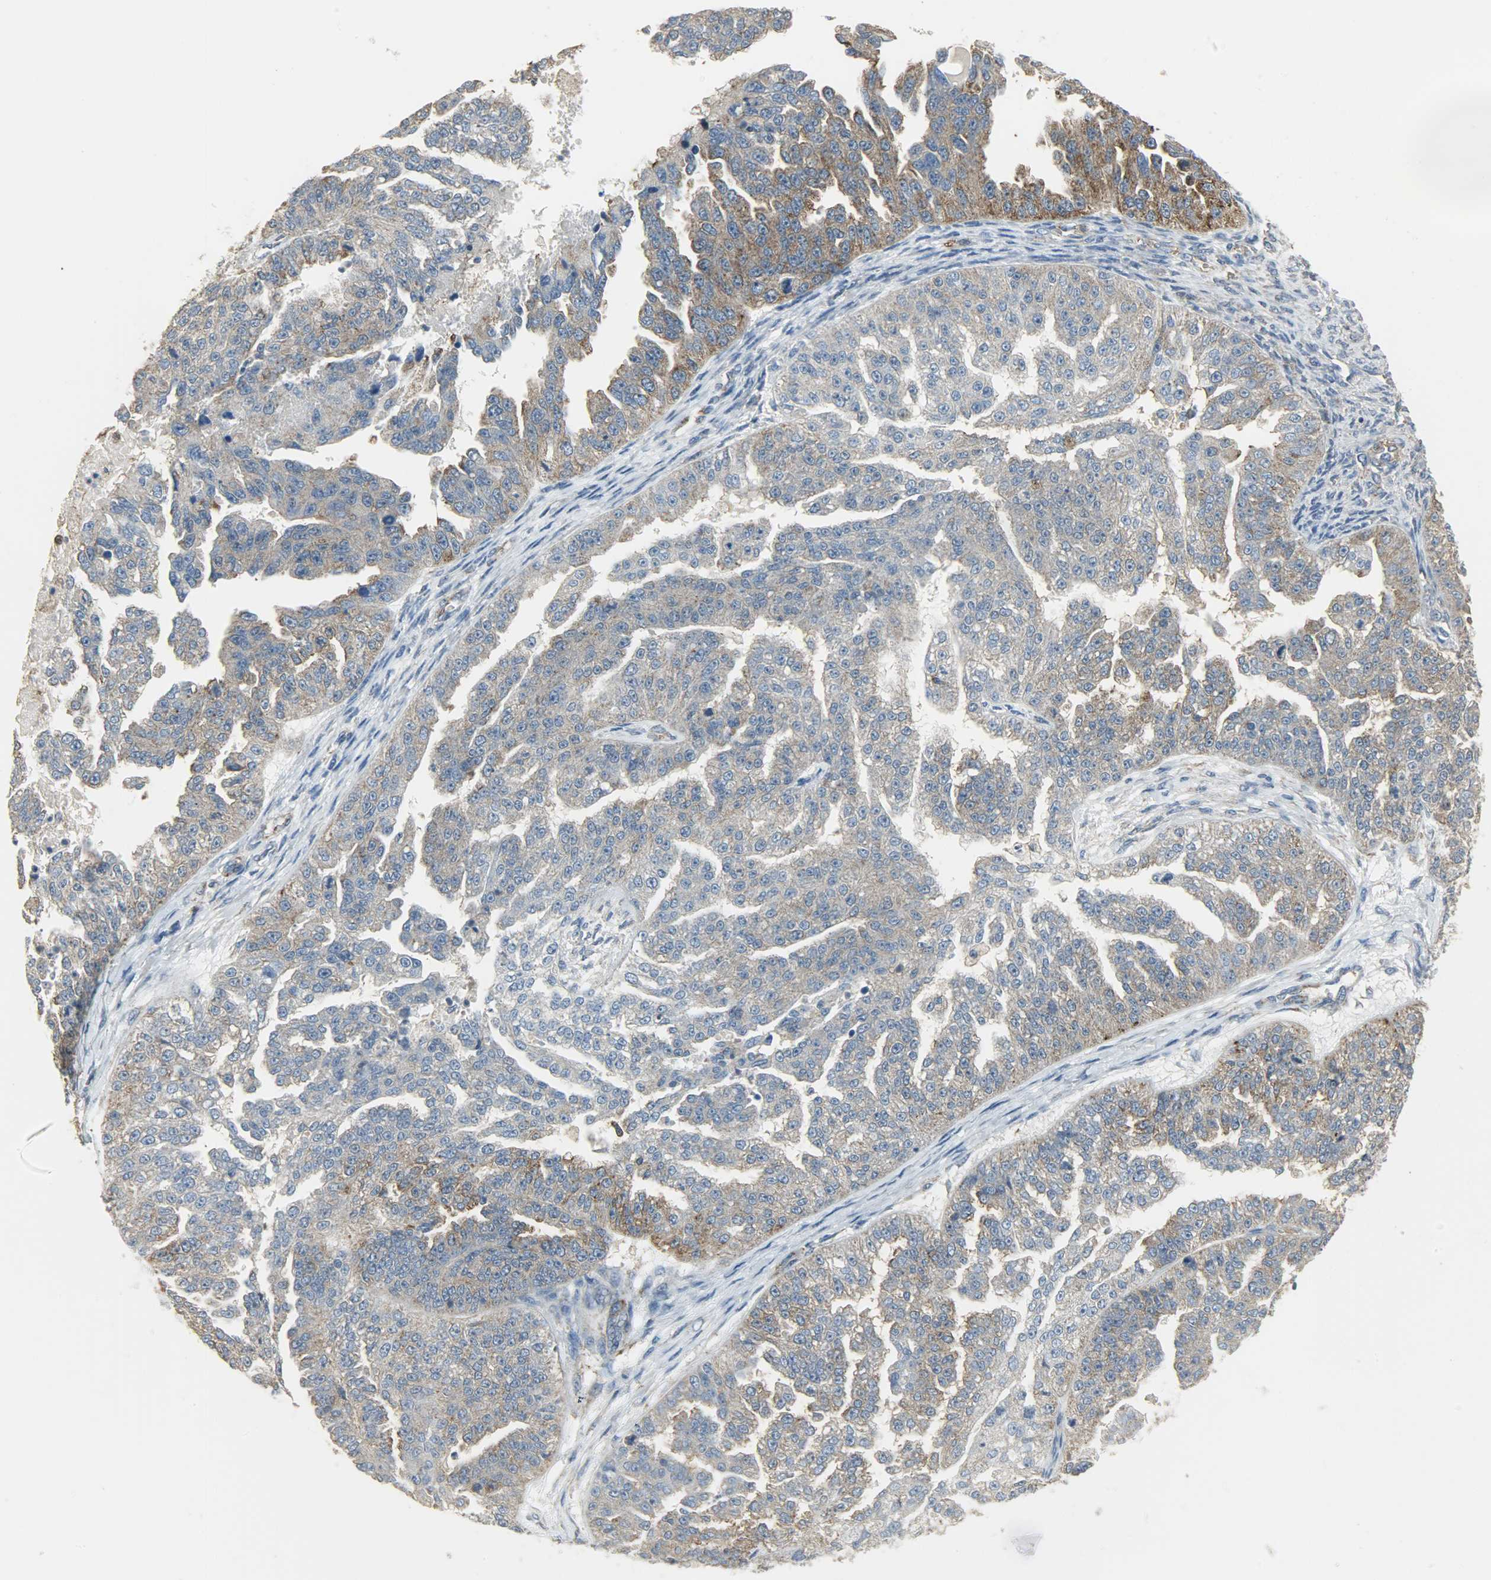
{"staining": {"intensity": "weak", "quantity": ">75%", "location": "cytoplasmic/membranous"}, "tissue": "ovarian cancer", "cell_type": "Tumor cells", "image_type": "cancer", "snomed": [{"axis": "morphology", "description": "Cystadenocarcinoma, serous, NOS"}, {"axis": "topography", "description": "Ovary"}], "caption": "High-magnification brightfield microscopy of ovarian serous cystadenocarcinoma stained with DAB (3,3'-diaminobenzidine) (brown) and counterstained with hematoxylin (blue). tumor cells exhibit weak cytoplasmic/membranous positivity is present in approximately>75% of cells.", "gene": "DNAJA4", "patient": {"sex": "female", "age": 58}}